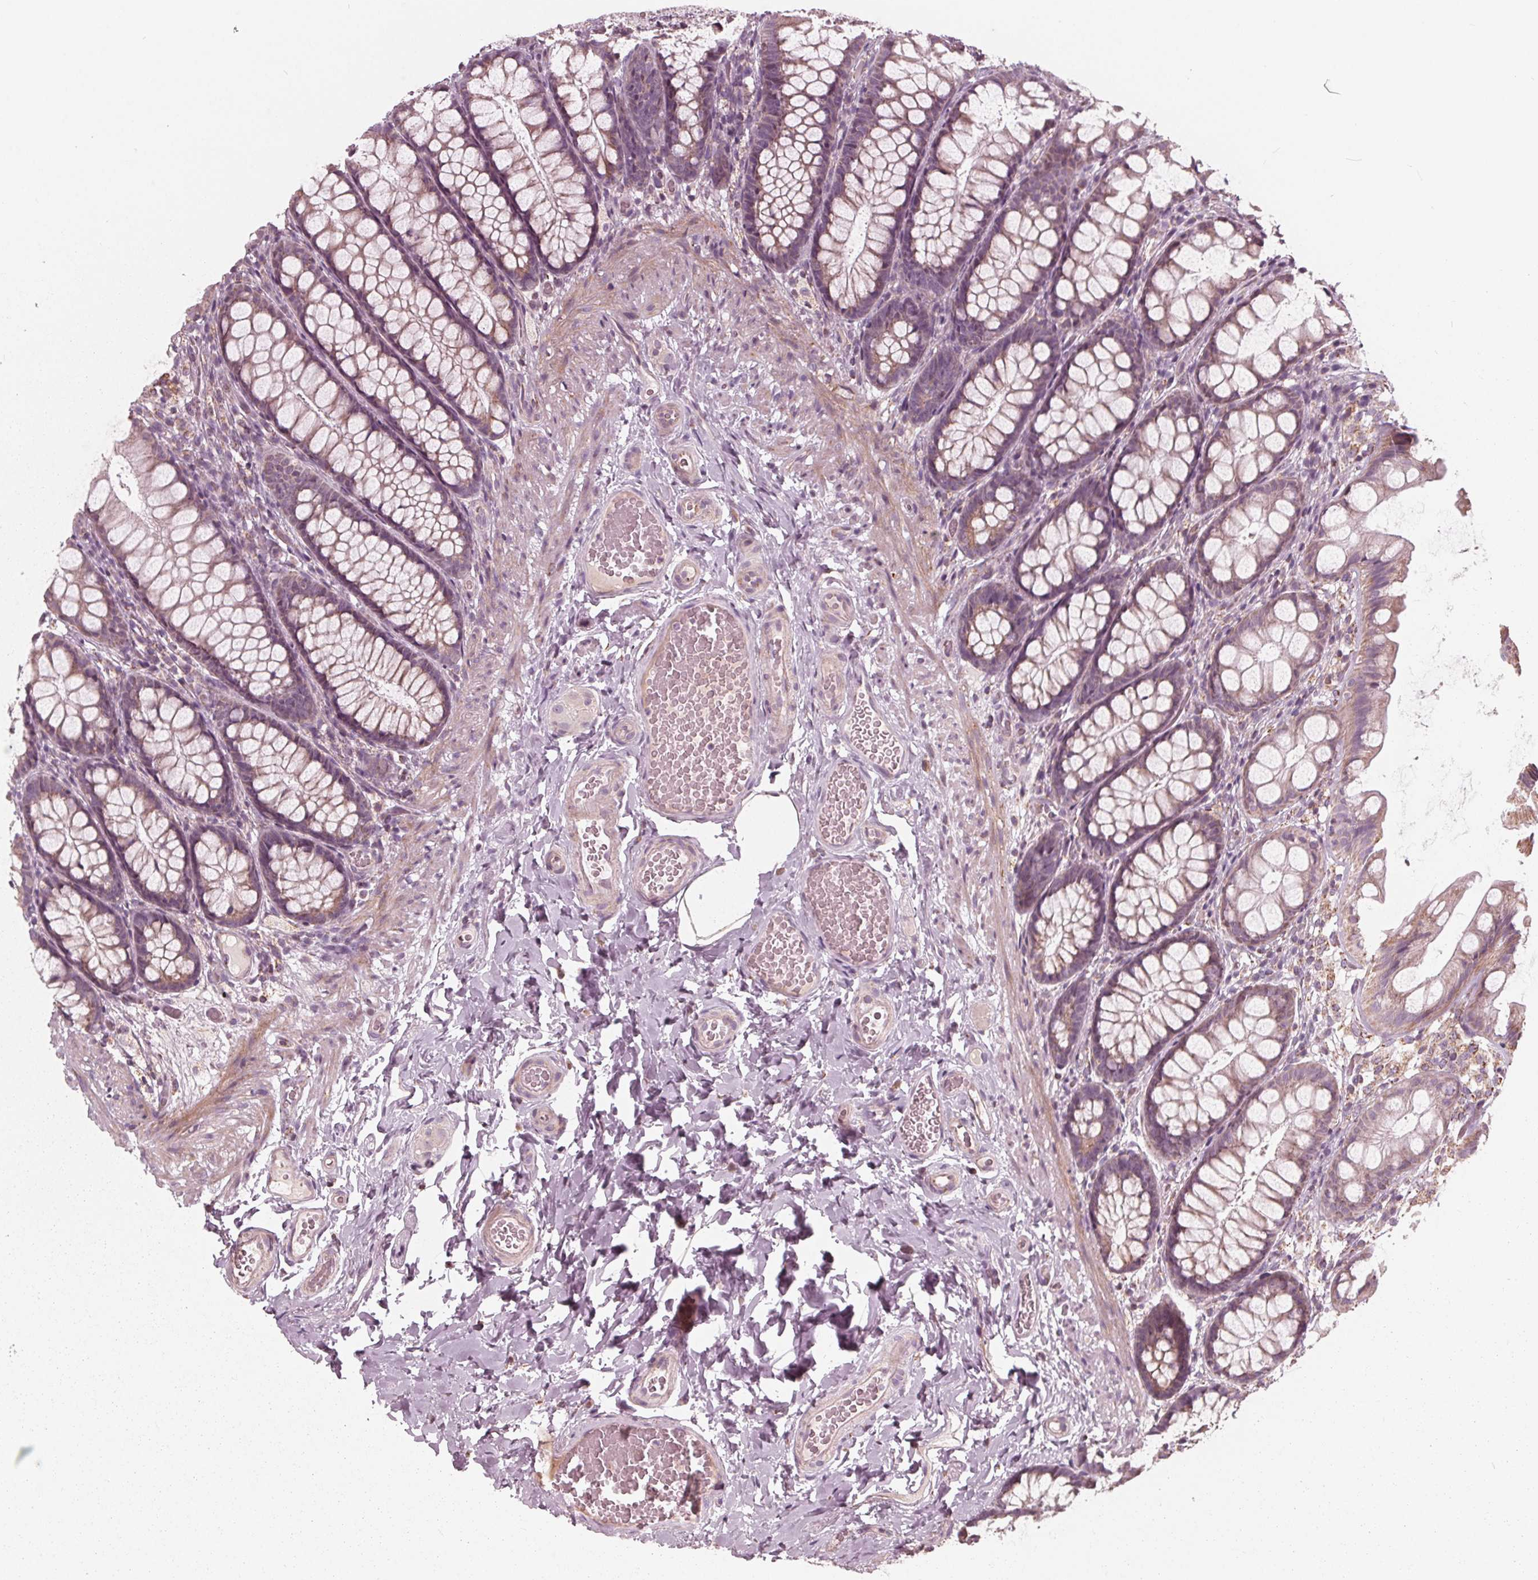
{"staining": {"intensity": "weak", "quantity": "25%-75%", "location": "cytoplasmic/membranous"}, "tissue": "colon", "cell_type": "Endothelial cells", "image_type": "normal", "snomed": [{"axis": "morphology", "description": "Normal tissue, NOS"}, {"axis": "topography", "description": "Colon"}], "caption": "Immunohistochemical staining of unremarkable colon demonstrates 25%-75% levels of weak cytoplasmic/membranous protein expression in approximately 25%-75% of endothelial cells.", "gene": "DCAF4L2", "patient": {"sex": "male", "age": 47}}